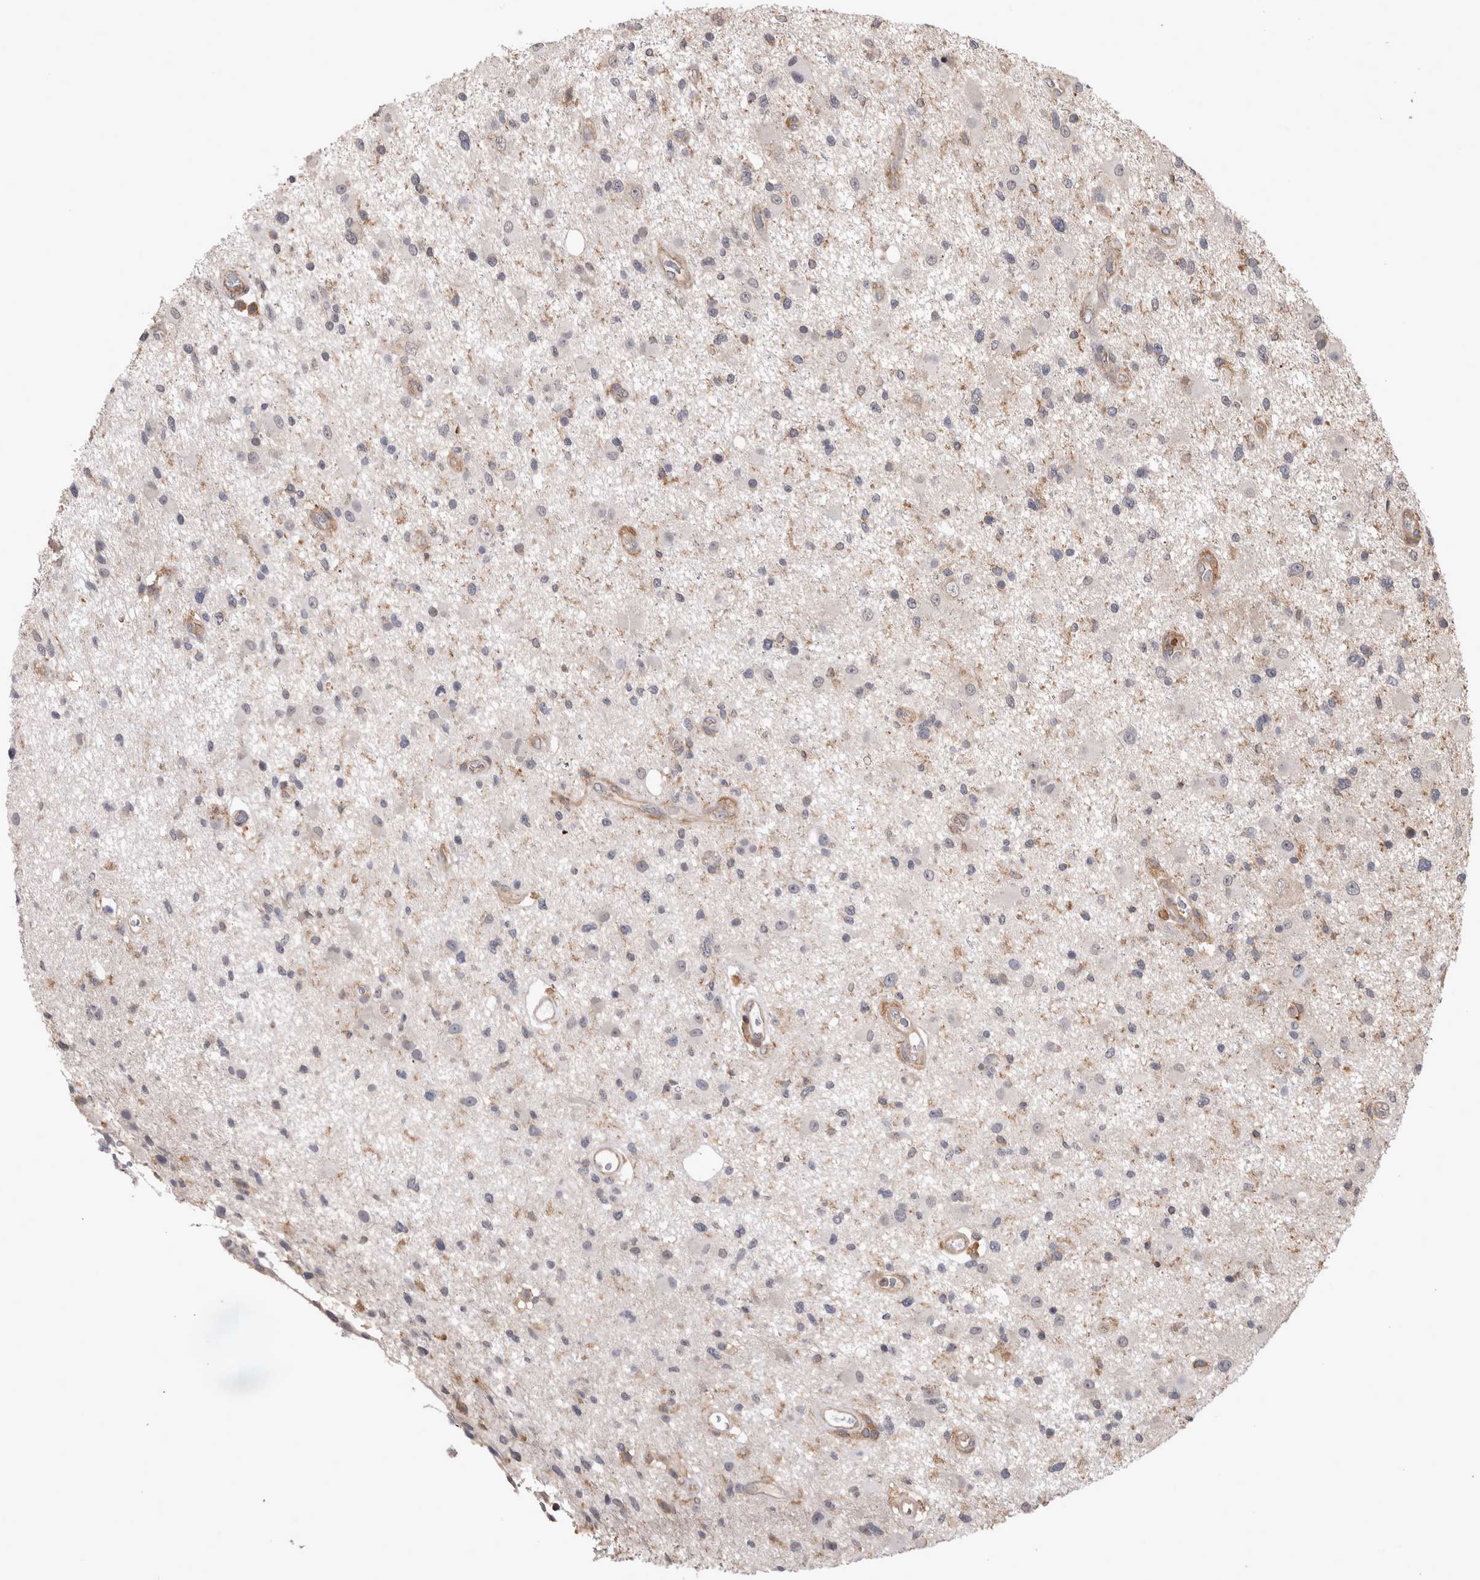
{"staining": {"intensity": "negative", "quantity": "none", "location": "none"}, "tissue": "glioma", "cell_type": "Tumor cells", "image_type": "cancer", "snomed": [{"axis": "morphology", "description": "Glioma, malignant, High grade"}, {"axis": "topography", "description": "Brain"}], "caption": "The photomicrograph displays no significant expression in tumor cells of glioma. Brightfield microscopy of IHC stained with DAB (3,3'-diaminobenzidine) (brown) and hematoxylin (blue), captured at high magnification.", "gene": "SPATA48", "patient": {"sex": "male", "age": 33}}